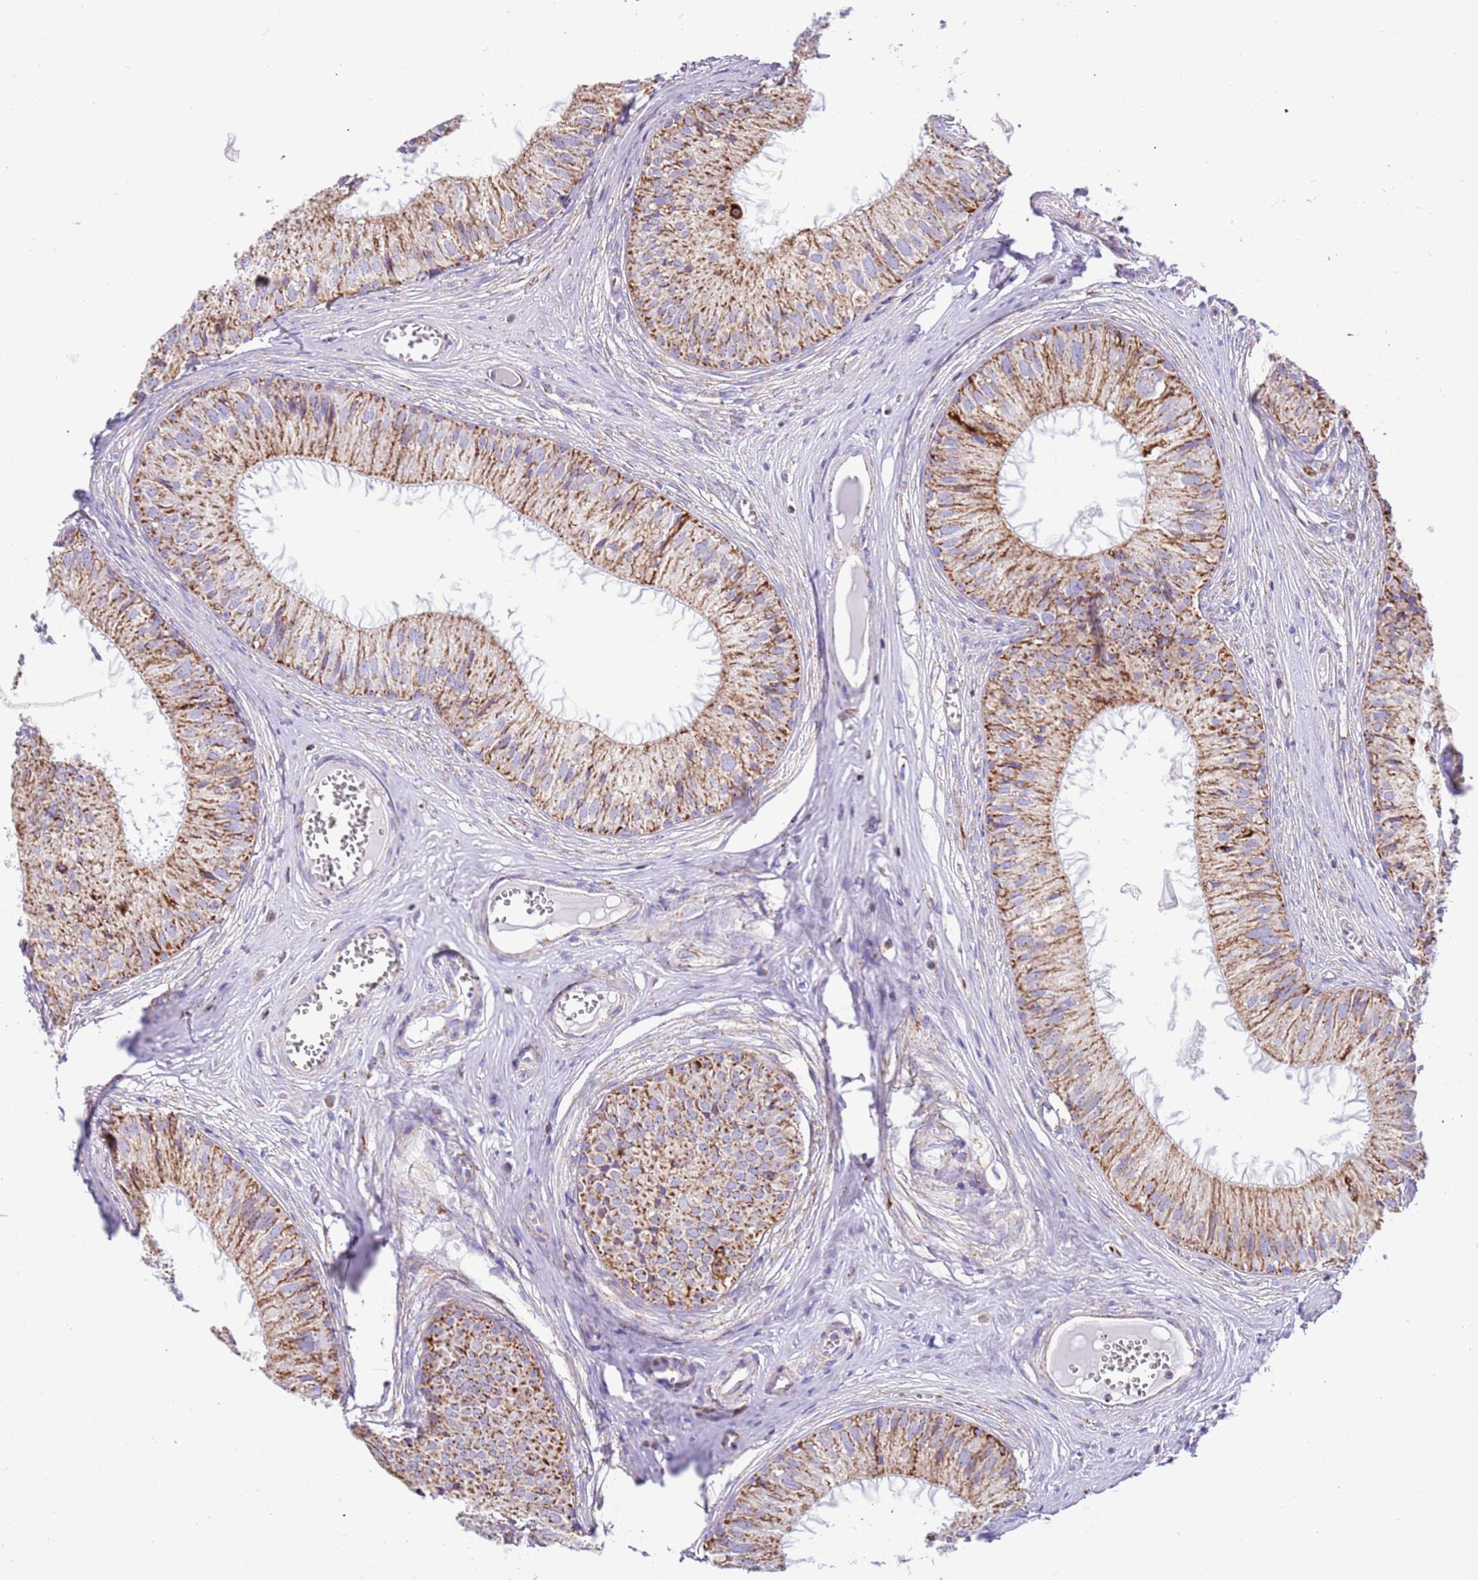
{"staining": {"intensity": "moderate", "quantity": ">75%", "location": "cytoplasmic/membranous"}, "tissue": "epididymis", "cell_type": "Glandular cells", "image_type": "normal", "snomed": [{"axis": "morphology", "description": "Normal tissue, NOS"}, {"axis": "topography", "description": "Epididymis"}], "caption": "Epididymis stained with a brown dye shows moderate cytoplasmic/membranous positive expression in about >75% of glandular cells.", "gene": "SUCLG2", "patient": {"sex": "male", "age": 36}}